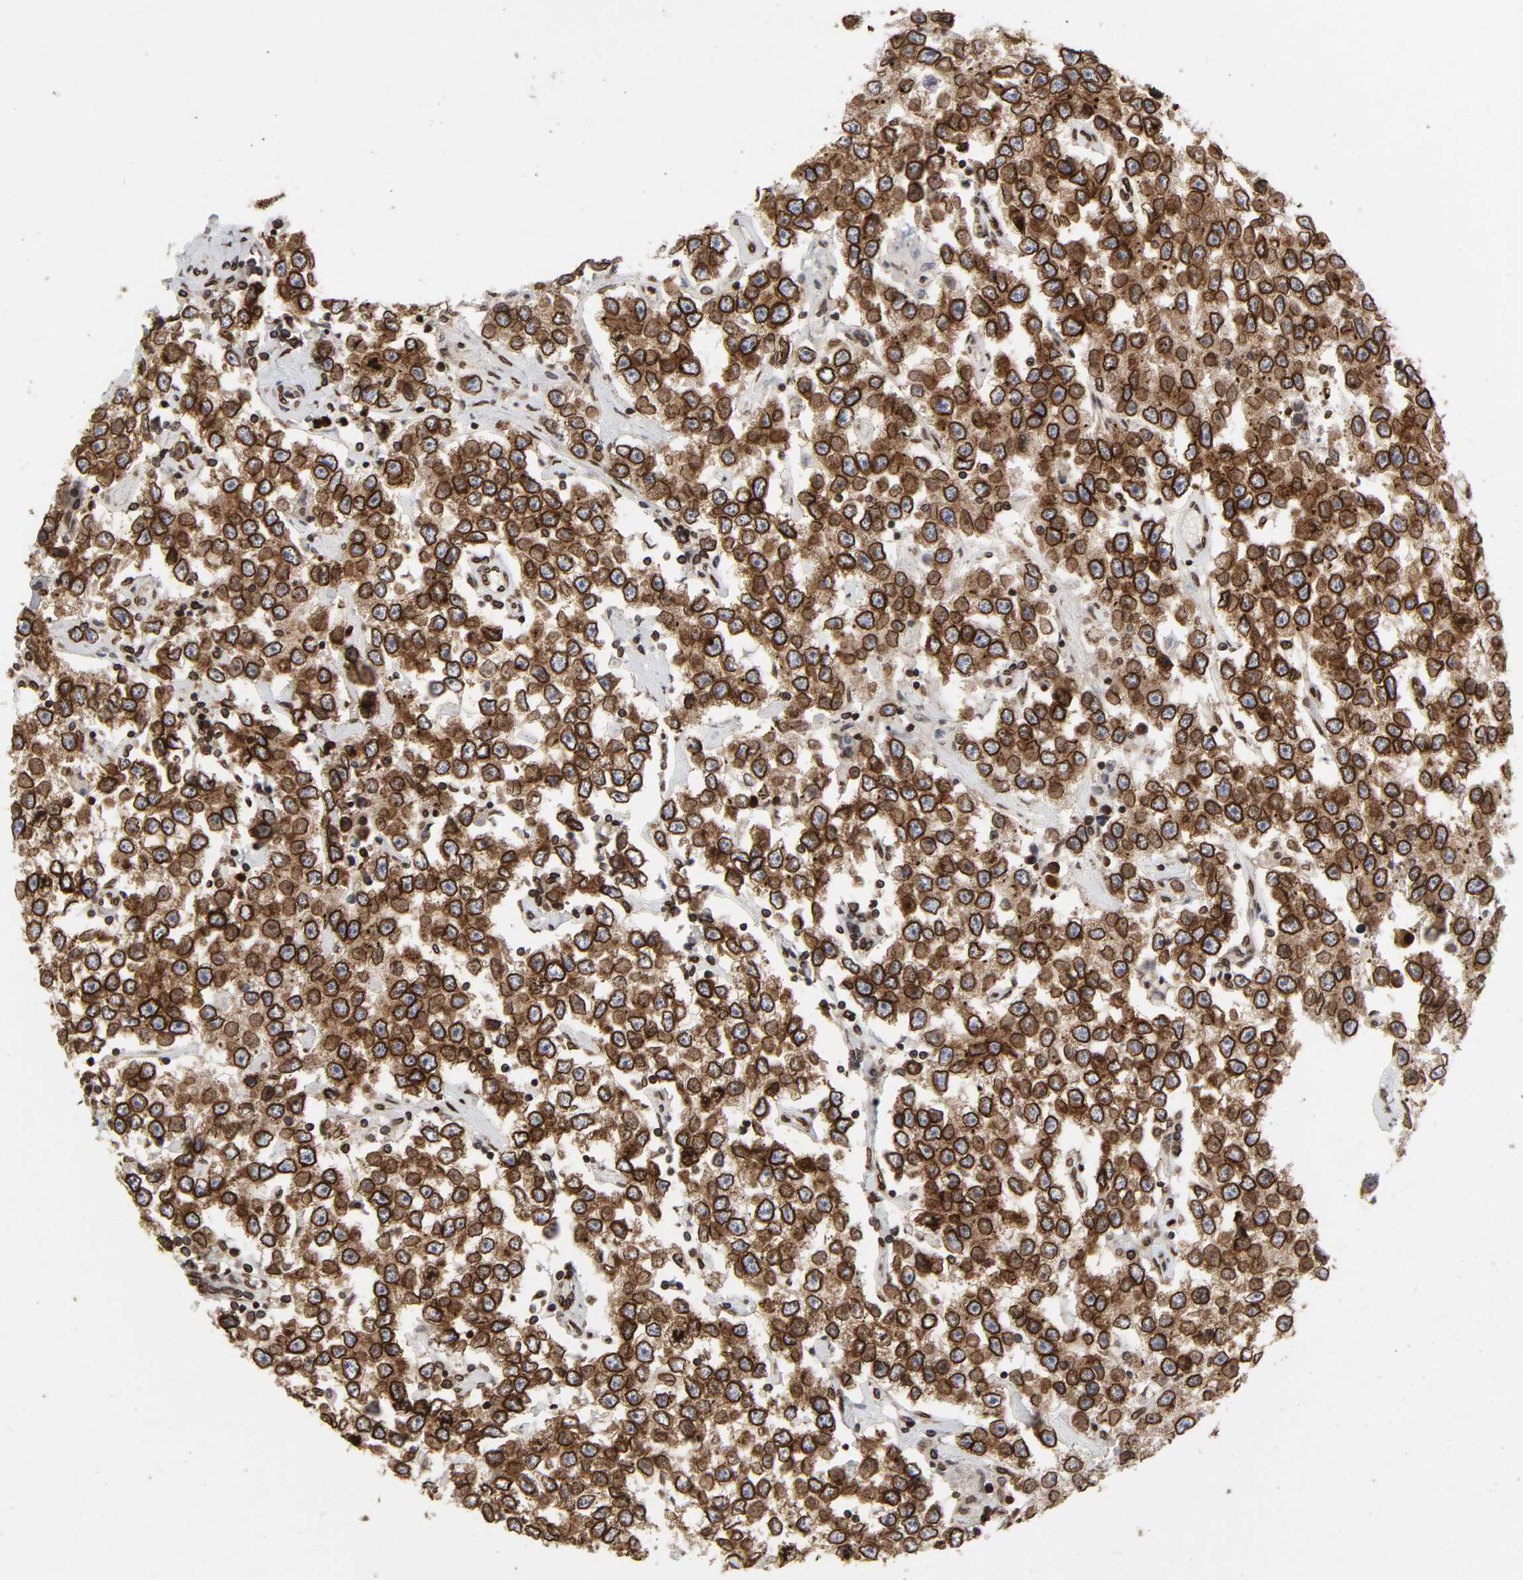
{"staining": {"intensity": "strong", "quantity": ">75%", "location": "cytoplasmic/membranous,nuclear"}, "tissue": "testis cancer", "cell_type": "Tumor cells", "image_type": "cancer", "snomed": [{"axis": "morphology", "description": "Seminoma, NOS"}, {"axis": "topography", "description": "Testis"}], "caption": "A photomicrograph showing strong cytoplasmic/membranous and nuclear positivity in about >75% of tumor cells in testis cancer (seminoma), as visualized by brown immunohistochemical staining.", "gene": "RANGAP1", "patient": {"sex": "male", "age": 52}}